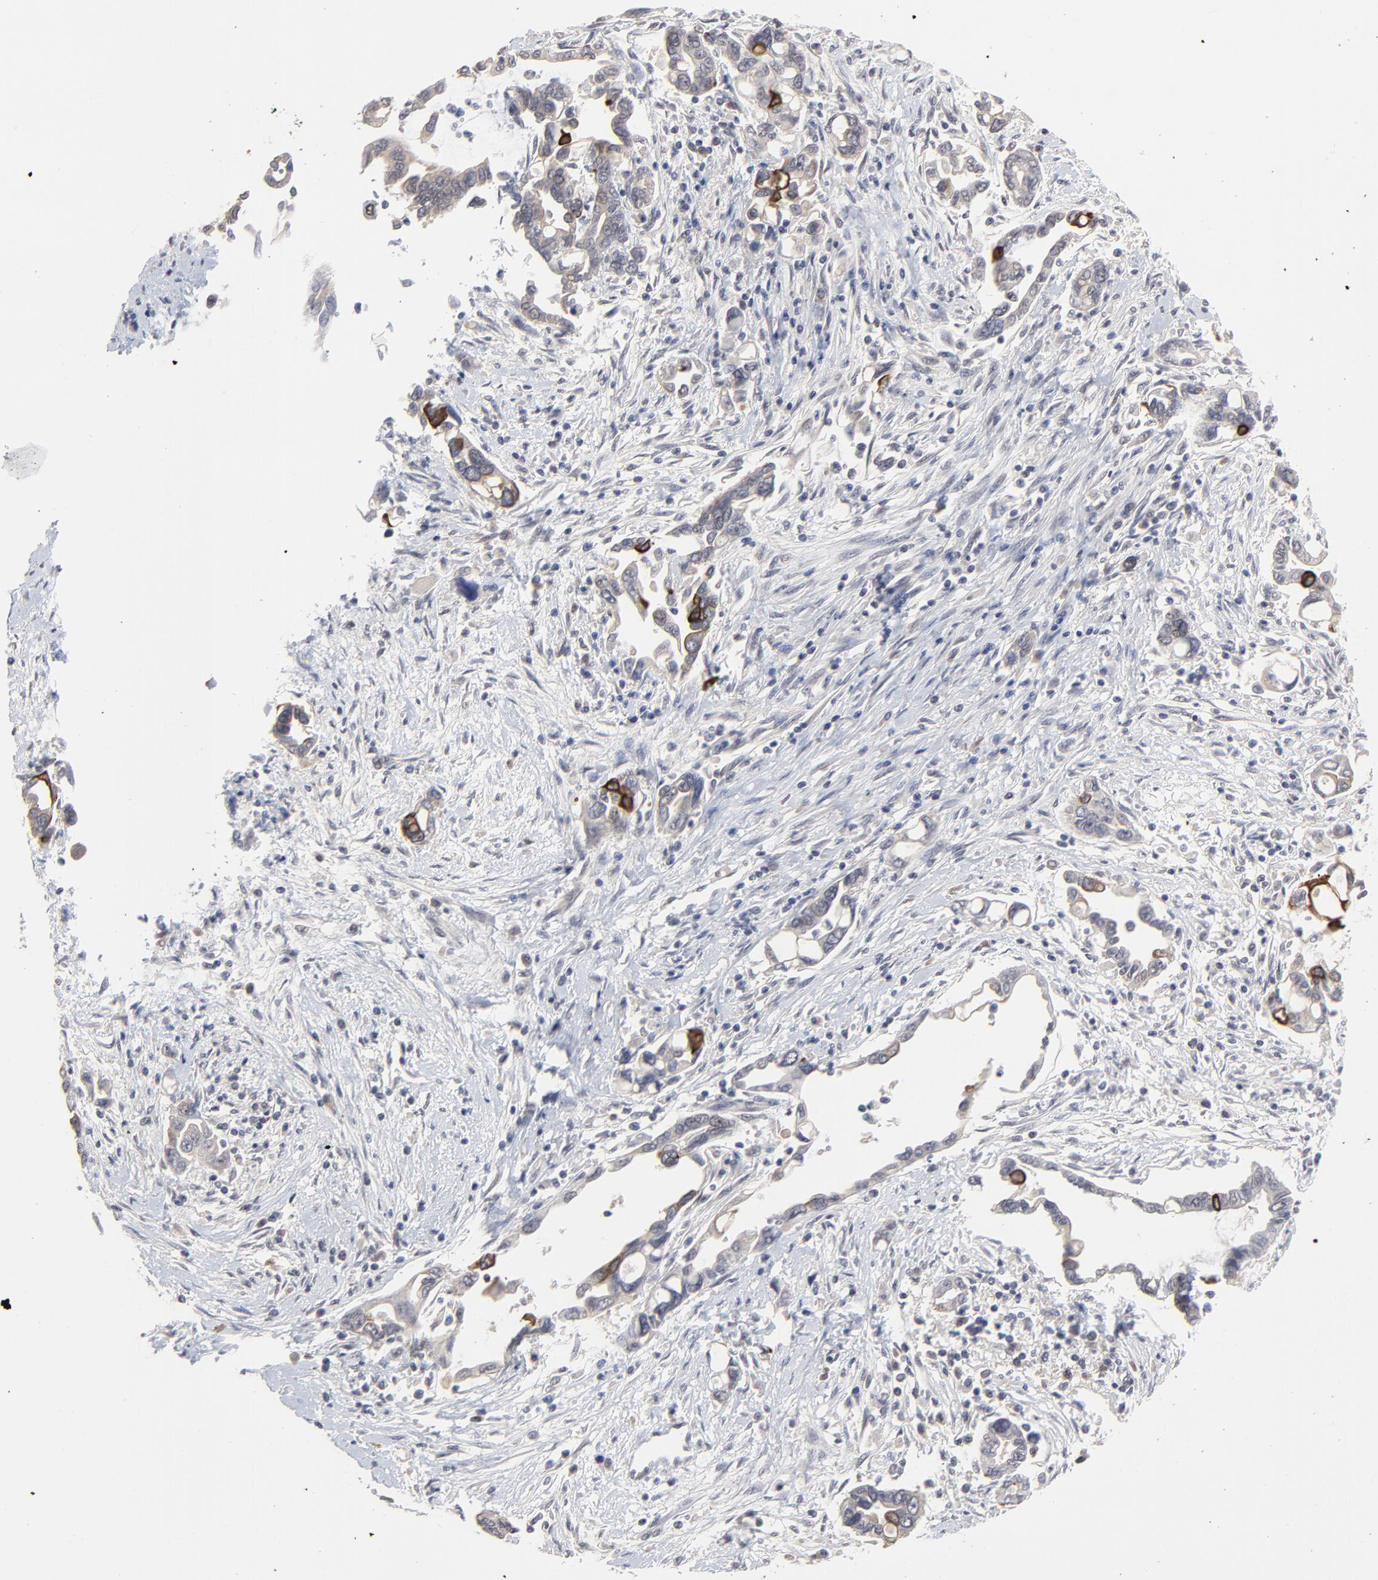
{"staining": {"intensity": "strong", "quantity": "<25%", "location": "cytoplasmic/membranous"}, "tissue": "pancreatic cancer", "cell_type": "Tumor cells", "image_type": "cancer", "snomed": [{"axis": "morphology", "description": "Adenocarcinoma, NOS"}, {"axis": "topography", "description": "Pancreas"}], "caption": "The image displays a brown stain indicating the presence of a protein in the cytoplasmic/membranous of tumor cells in pancreatic cancer.", "gene": "FAM199X", "patient": {"sex": "female", "age": 57}}